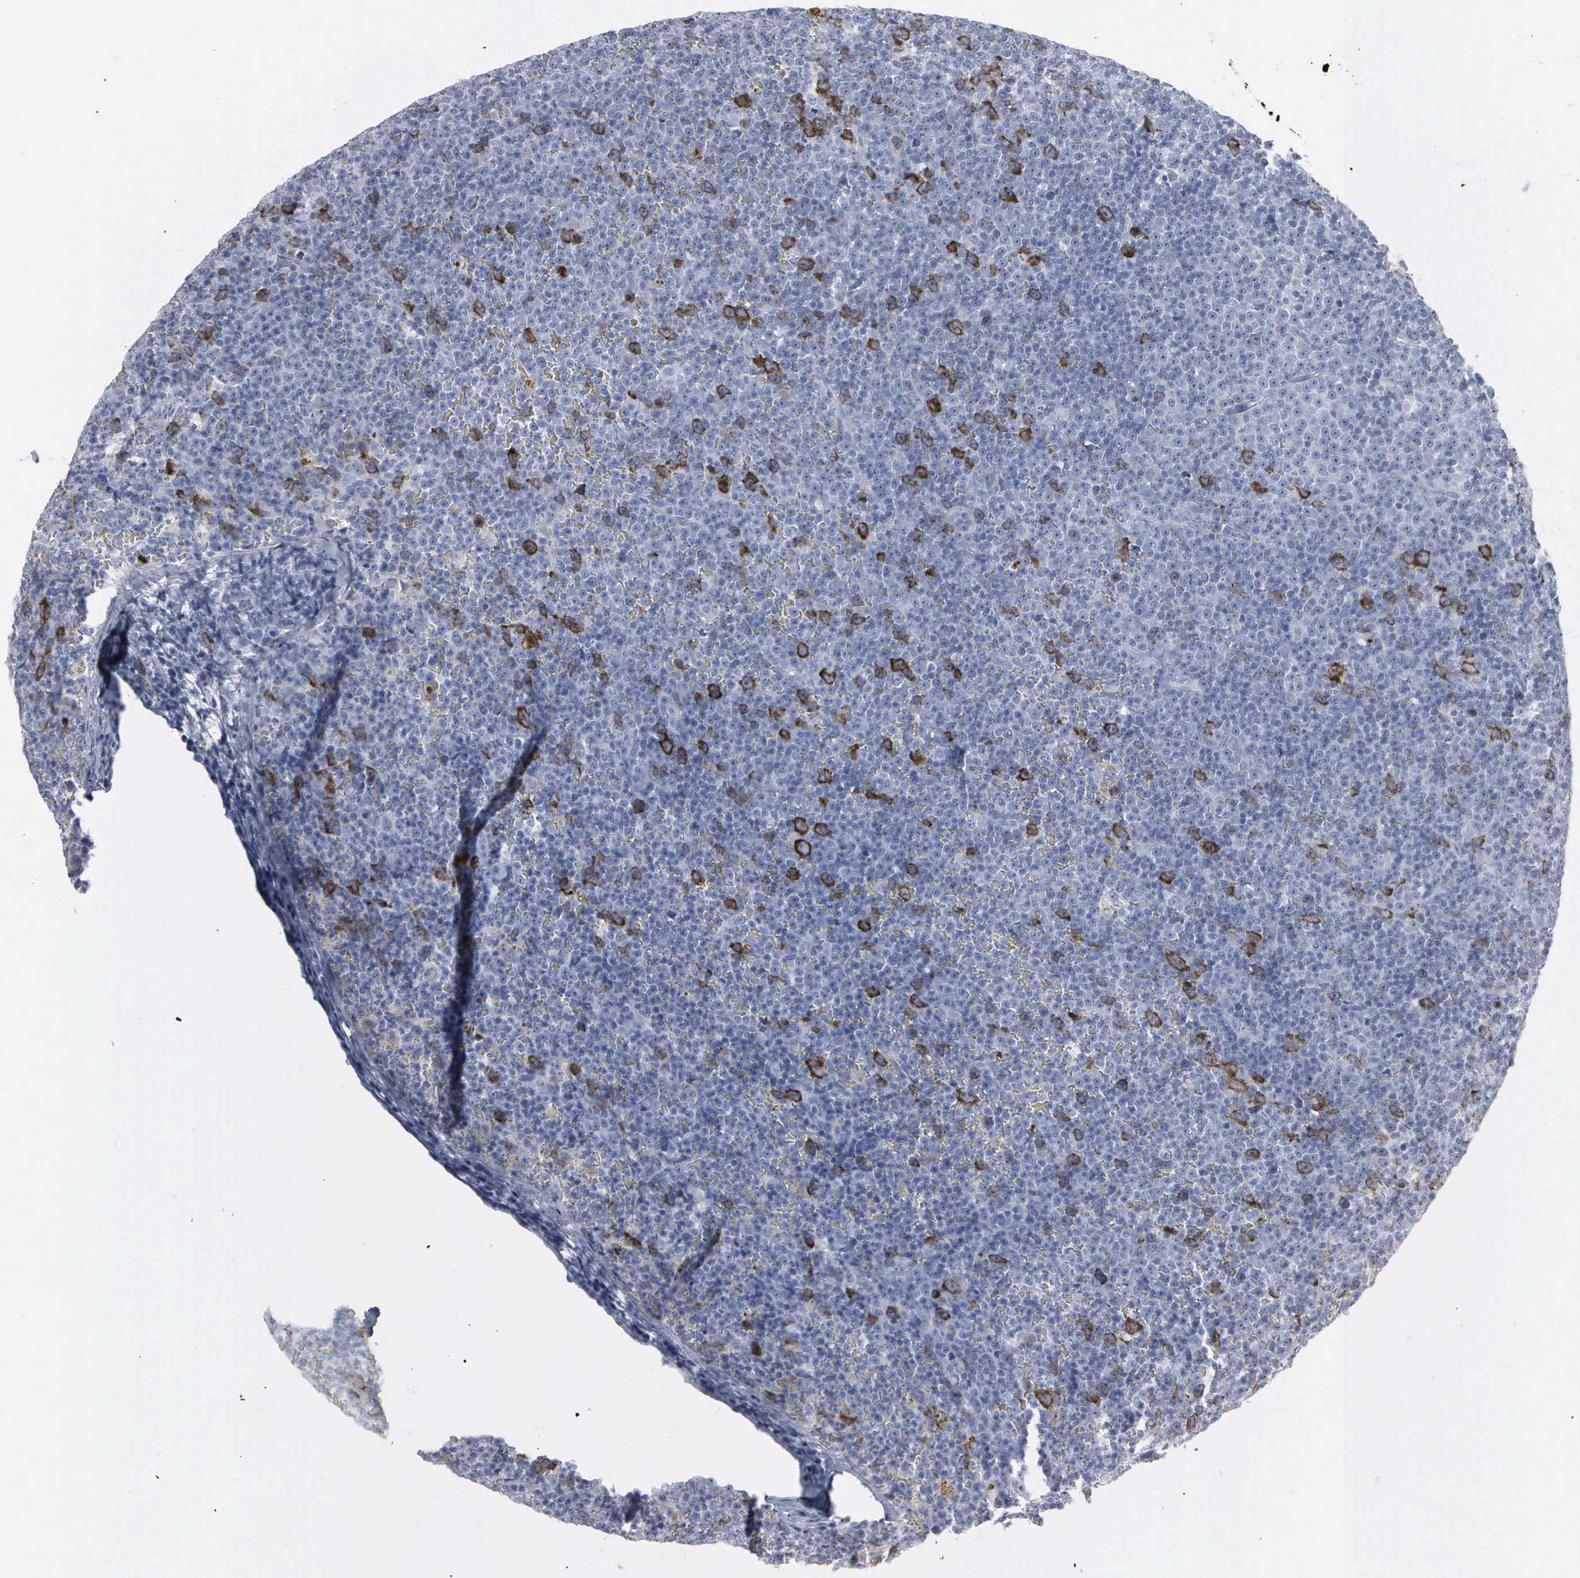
{"staining": {"intensity": "strong", "quantity": "<25%", "location": "cytoplasmic/membranous,nuclear"}, "tissue": "lymphoma", "cell_type": "Tumor cells", "image_type": "cancer", "snomed": [{"axis": "morphology", "description": "Malignant lymphoma, non-Hodgkin's type, Low grade"}, {"axis": "topography", "description": "Lymph node"}], "caption": "Lymphoma stained with IHC displays strong cytoplasmic/membranous and nuclear positivity in about <25% of tumor cells. (brown staining indicates protein expression, while blue staining denotes nuclei).", "gene": "CCNB1", "patient": {"sex": "male", "age": 50}}